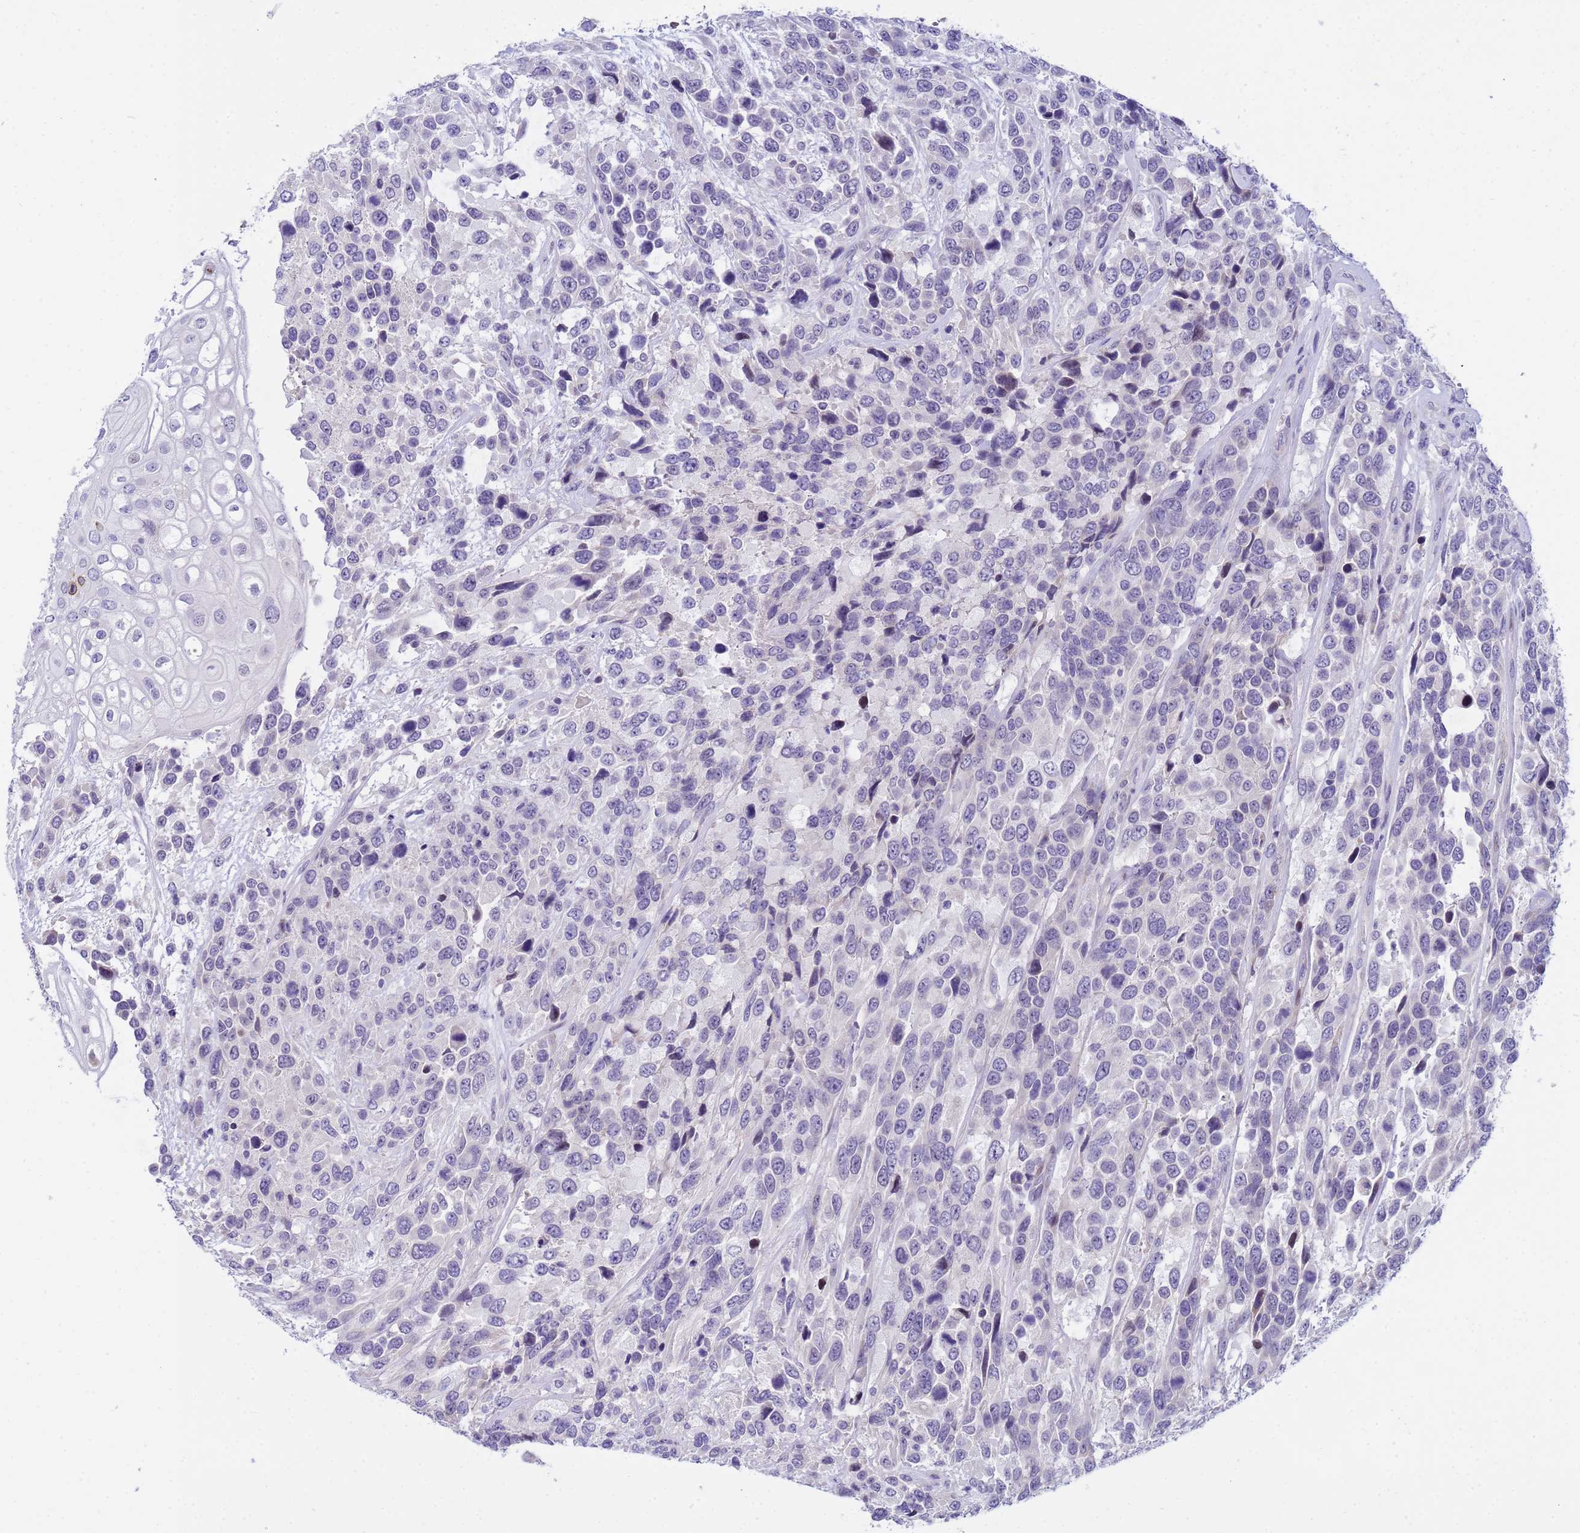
{"staining": {"intensity": "strong", "quantity": "<25%", "location": "cytoplasmic/membranous"}, "tissue": "urothelial cancer", "cell_type": "Tumor cells", "image_type": "cancer", "snomed": [{"axis": "morphology", "description": "Urothelial carcinoma, High grade"}, {"axis": "topography", "description": "Urinary bladder"}], "caption": "Immunohistochemical staining of urothelial cancer displays strong cytoplasmic/membranous protein positivity in about <25% of tumor cells. The protein is shown in brown color, while the nuclei are stained blue.", "gene": "IGSF11", "patient": {"sex": "female", "age": 70}}